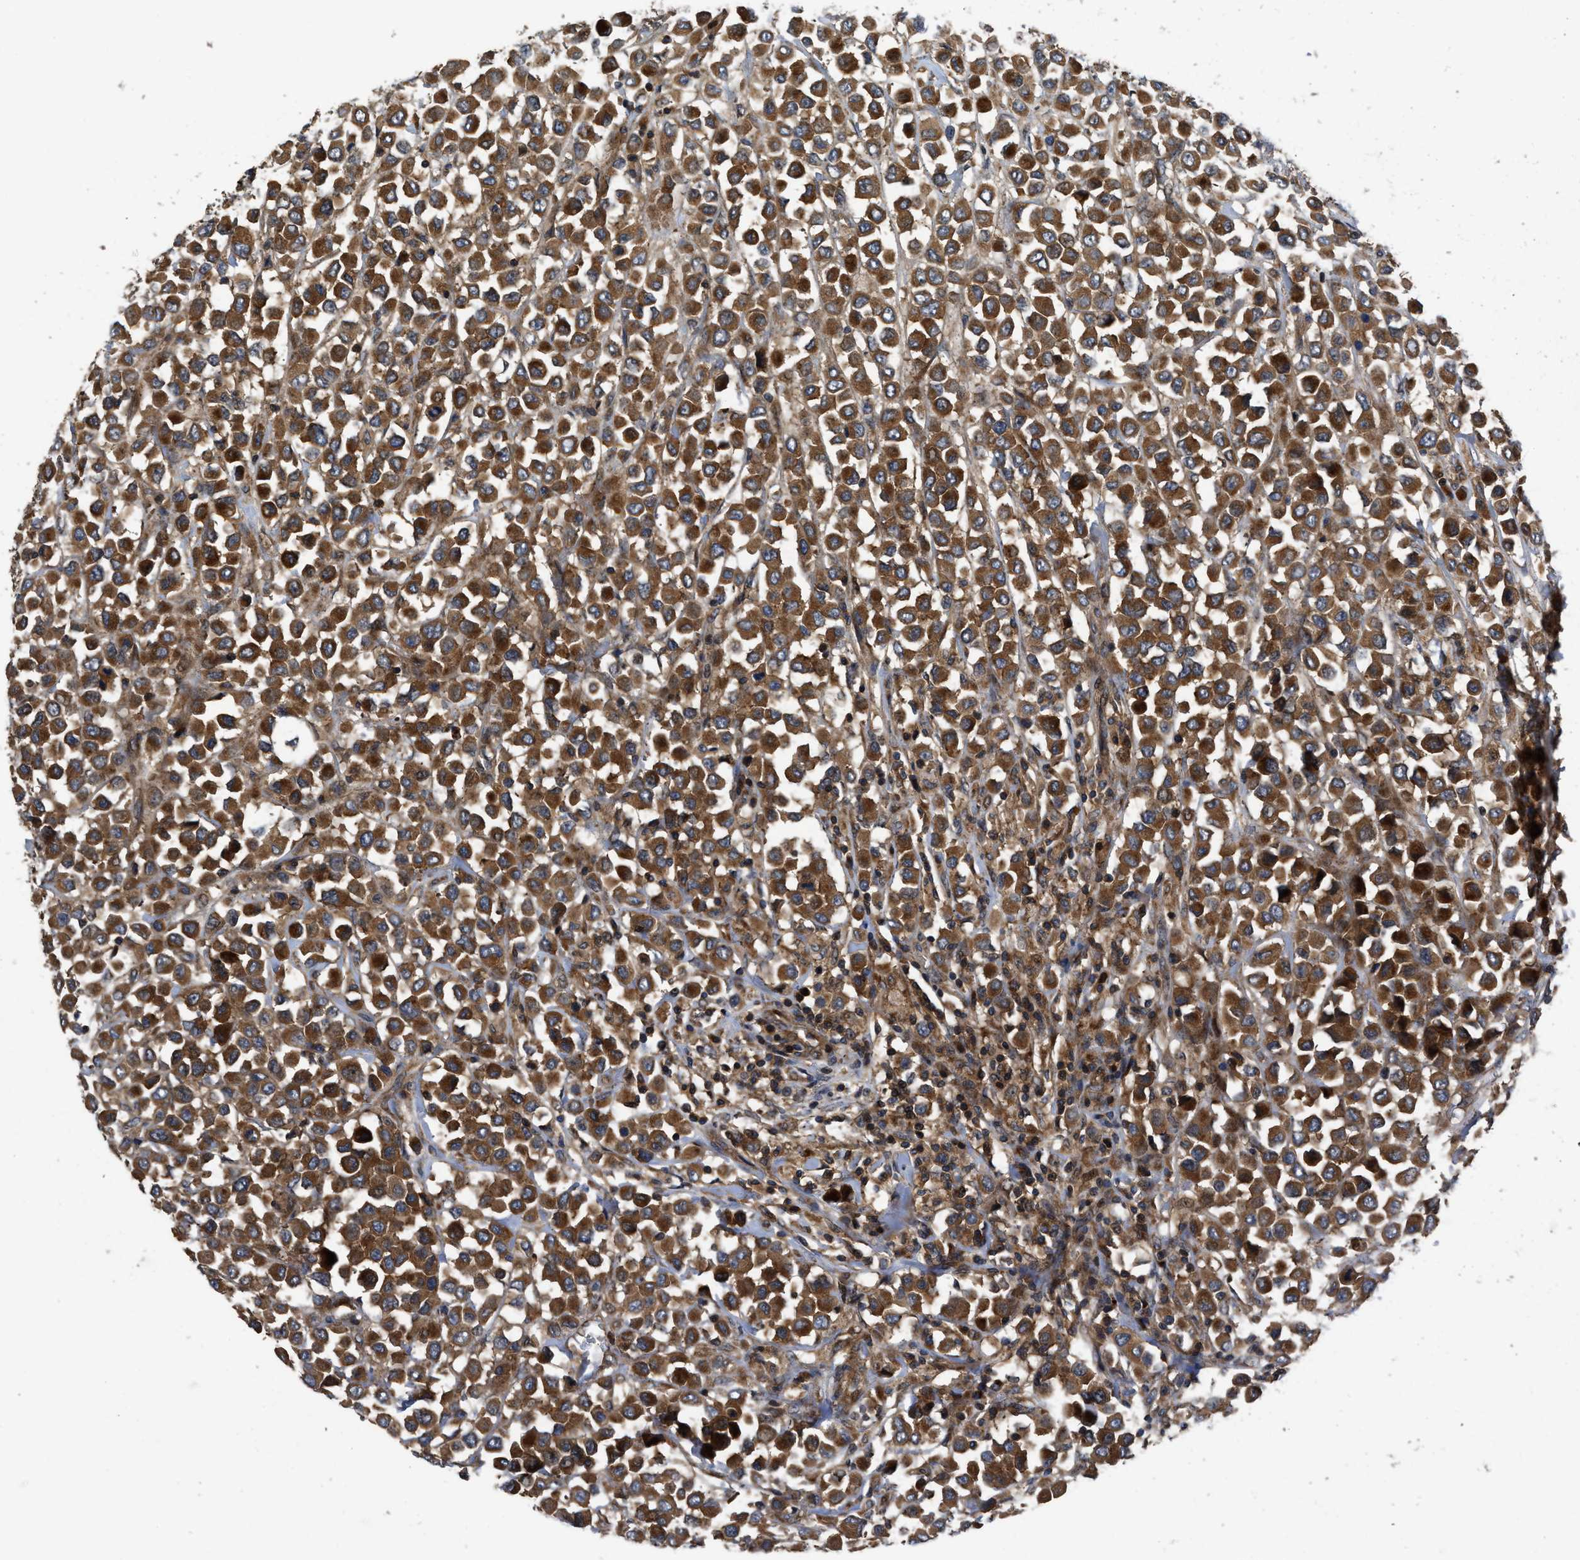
{"staining": {"intensity": "strong", "quantity": ">75%", "location": "cytoplasmic/membranous"}, "tissue": "breast cancer", "cell_type": "Tumor cells", "image_type": "cancer", "snomed": [{"axis": "morphology", "description": "Duct carcinoma"}, {"axis": "topography", "description": "Breast"}], "caption": "This micrograph demonstrates breast cancer stained with immunohistochemistry (IHC) to label a protein in brown. The cytoplasmic/membranous of tumor cells show strong positivity for the protein. Nuclei are counter-stained blue.", "gene": "CNNM3", "patient": {"sex": "female", "age": 61}}